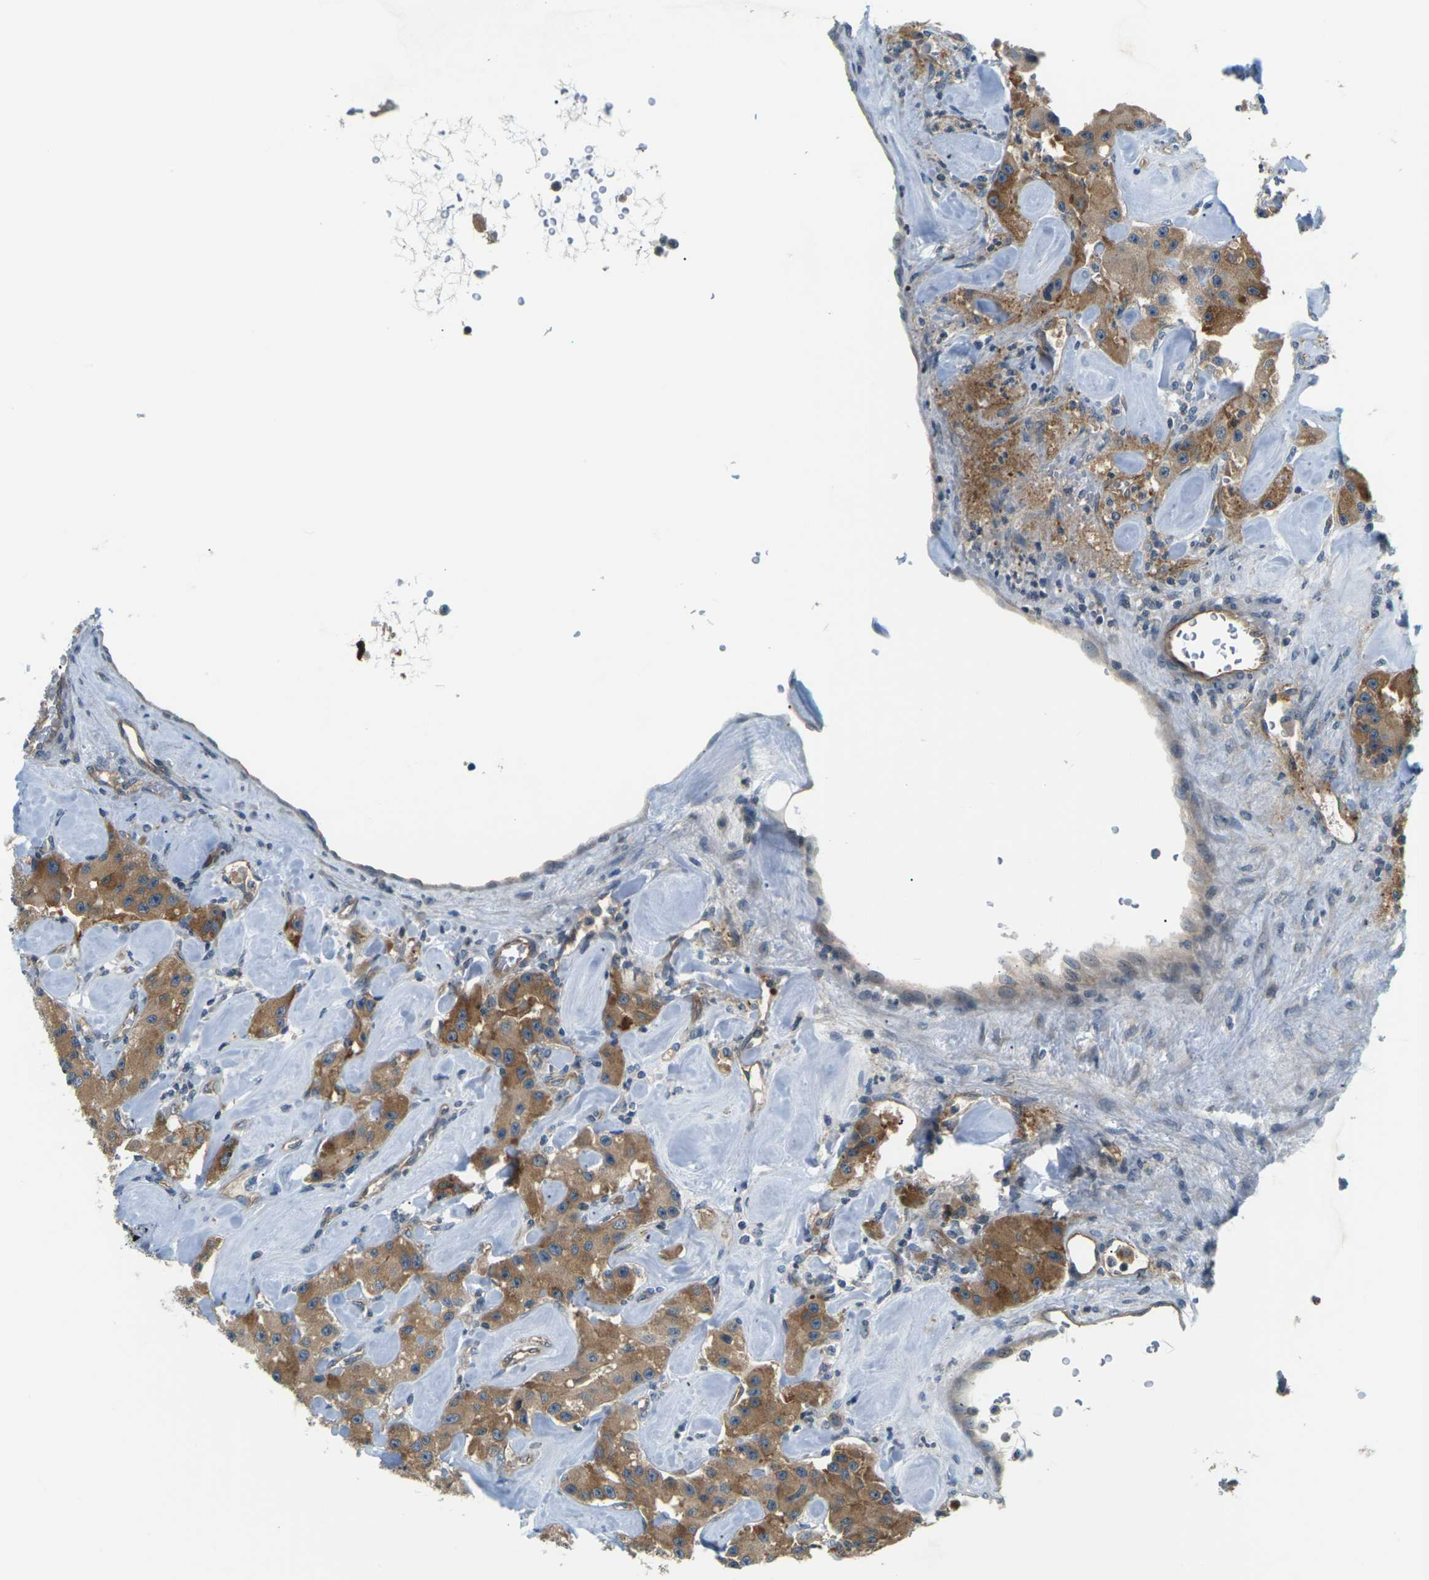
{"staining": {"intensity": "moderate", "quantity": ">75%", "location": "cytoplasmic/membranous"}, "tissue": "carcinoid", "cell_type": "Tumor cells", "image_type": "cancer", "snomed": [{"axis": "morphology", "description": "Carcinoid, malignant, NOS"}, {"axis": "topography", "description": "Pancreas"}], "caption": "The histopathology image exhibits a brown stain indicating the presence of a protein in the cytoplasmic/membranous of tumor cells in carcinoid. (DAB (3,3'-diaminobenzidine) = brown stain, brightfield microscopy at high magnification).", "gene": "SLC13A3", "patient": {"sex": "male", "age": 41}}